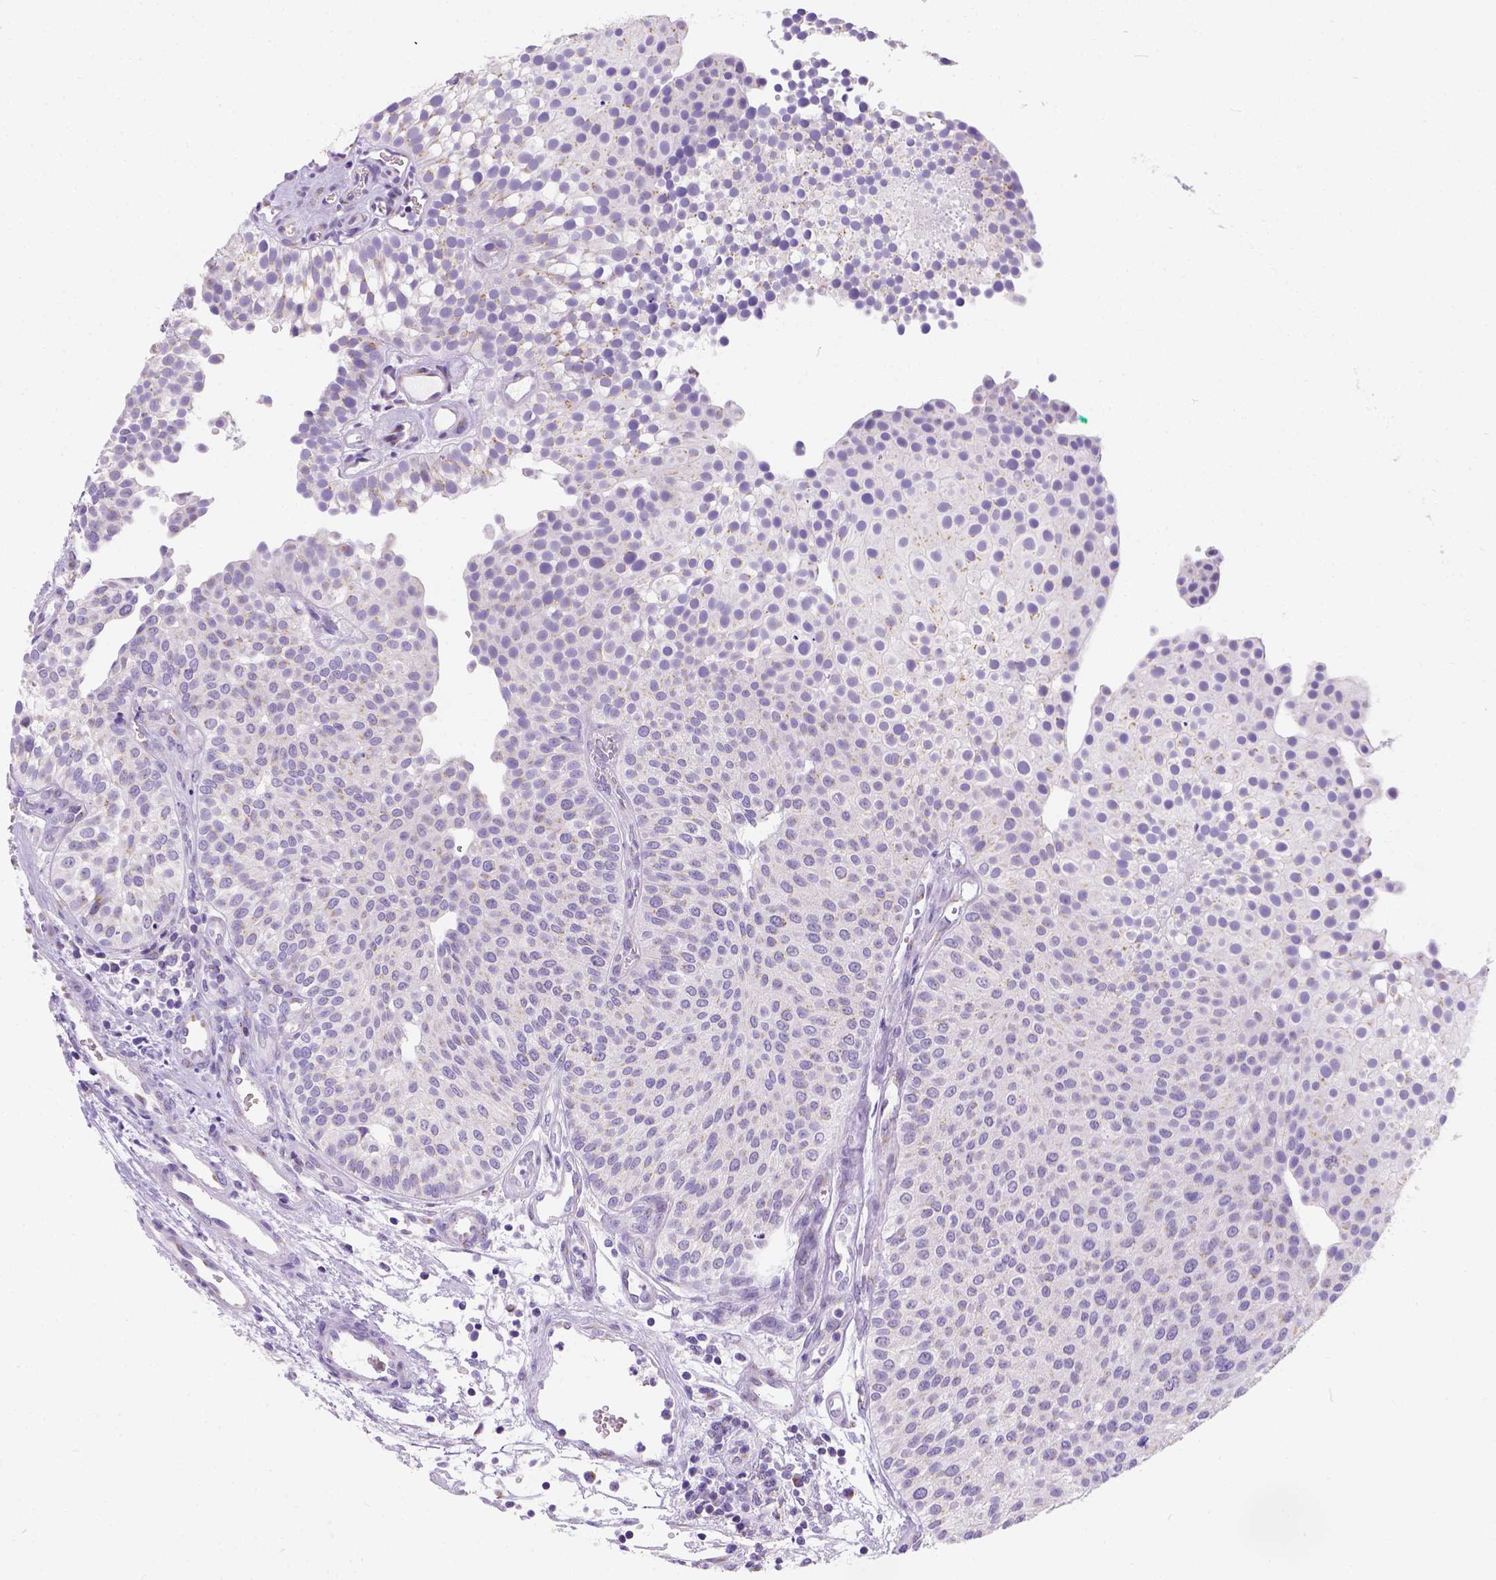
{"staining": {"intensity": "negative", "quantity": "none", "location": "none"}, "tissue": "urothelial cancer", "cell_type": "Tumor cells", "image_type": "cancer", "snomed": [{"axis": "morphology", "description": "Urothelial carcinoma, Low grade"}, {"axis": "topography", "description": "Urinary bladder"}], "caption": "Tumor cells are negative for protein expression in human low-grade urothelial carcinoma.", "gene": "PHF7", "patient": {"sex": "female", "age": 87}}